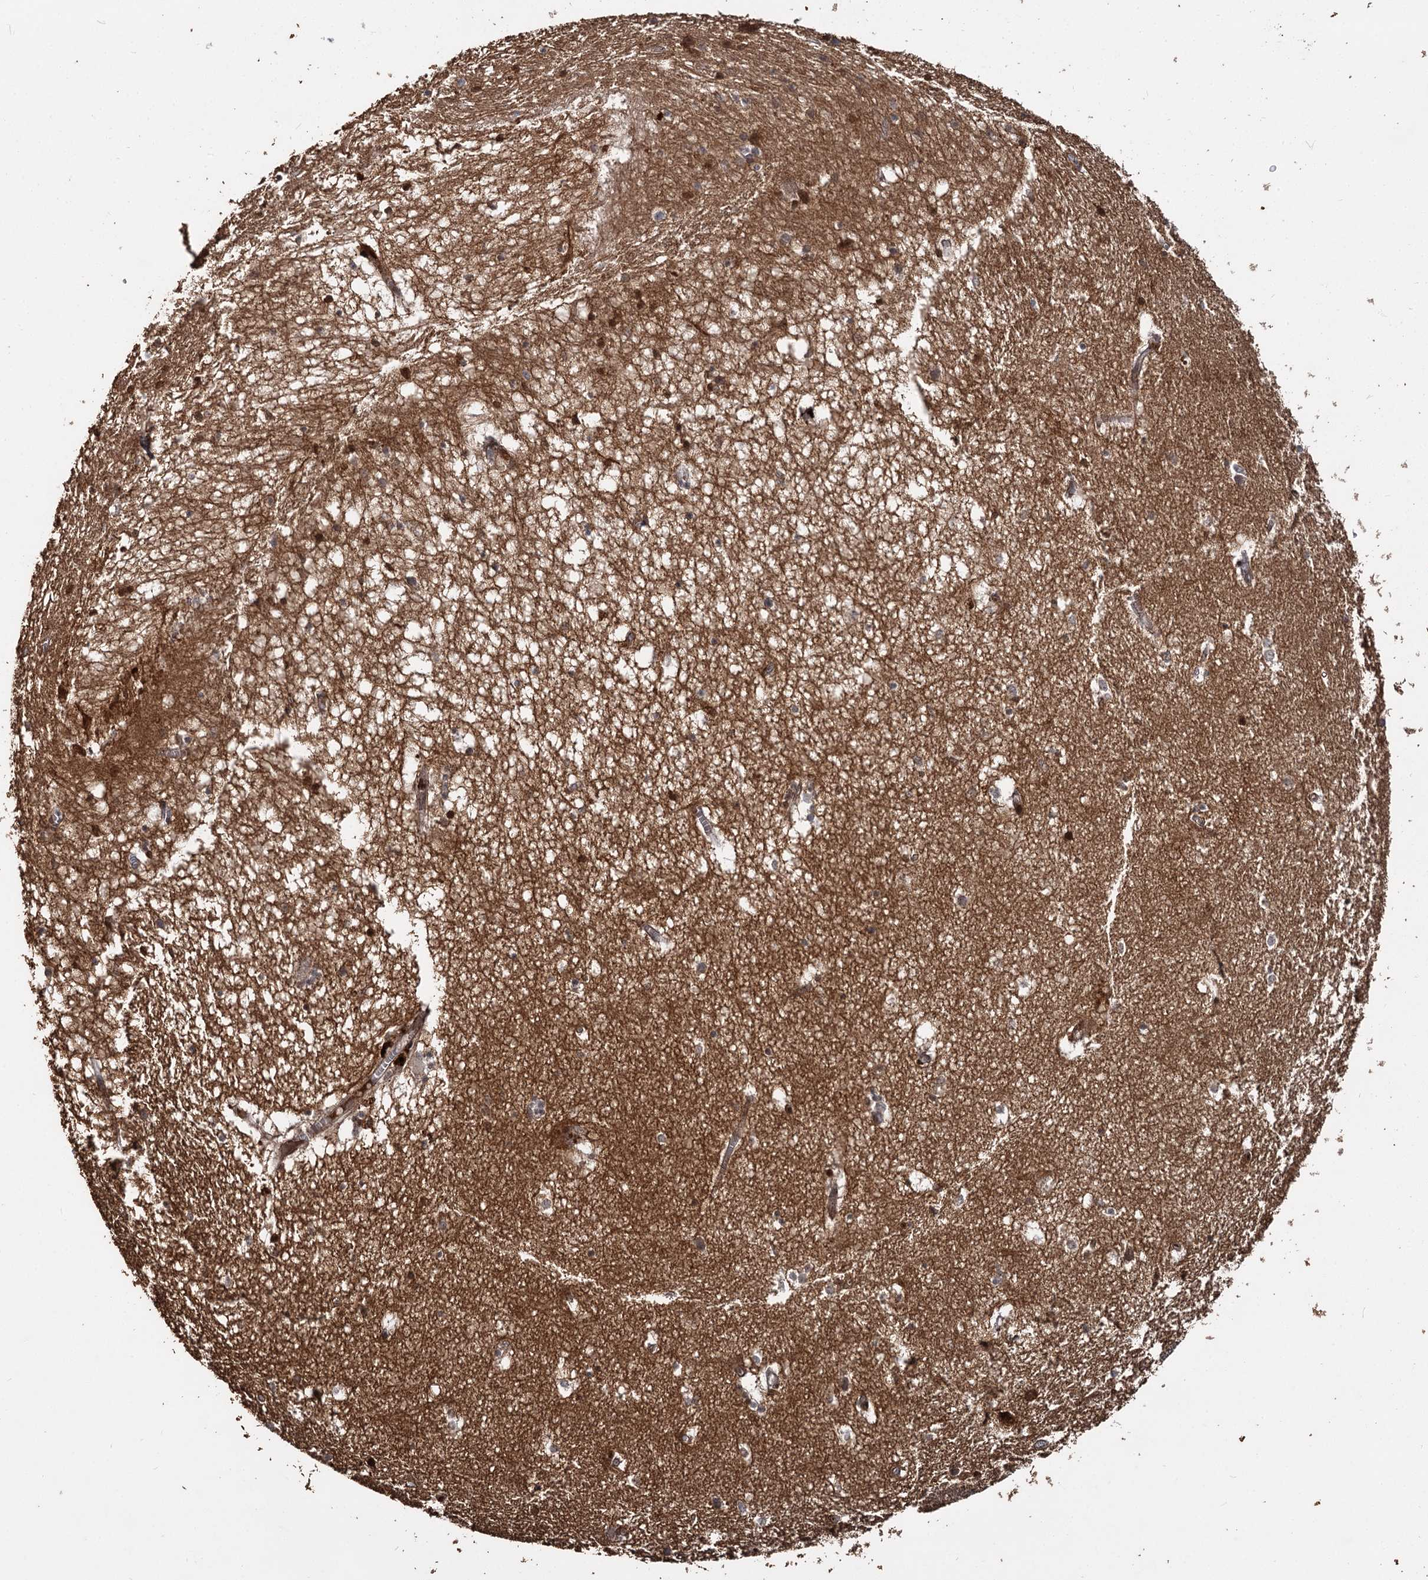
{"staining": {"intensity": "moderate", "quantity": "25%-75%", "location": "cytoplasmic/membranous,nuclear"}, "tissue": "hippocampus", "cell_type": "Glial cells", "image_type": "normal", "snomed": [{"axis": "morphology", "description": "Normal tissue, NOS"}, {"axis": "topography", "description": "Hippocampus"}], "caption": "Glial cells show moderate cytoplasmic/membranous,nuclear staining in approximately 25%-75% of cells in benign hippocampus.", "gene": "MBD6", "patient": {"sex": "female", "age": 64}}